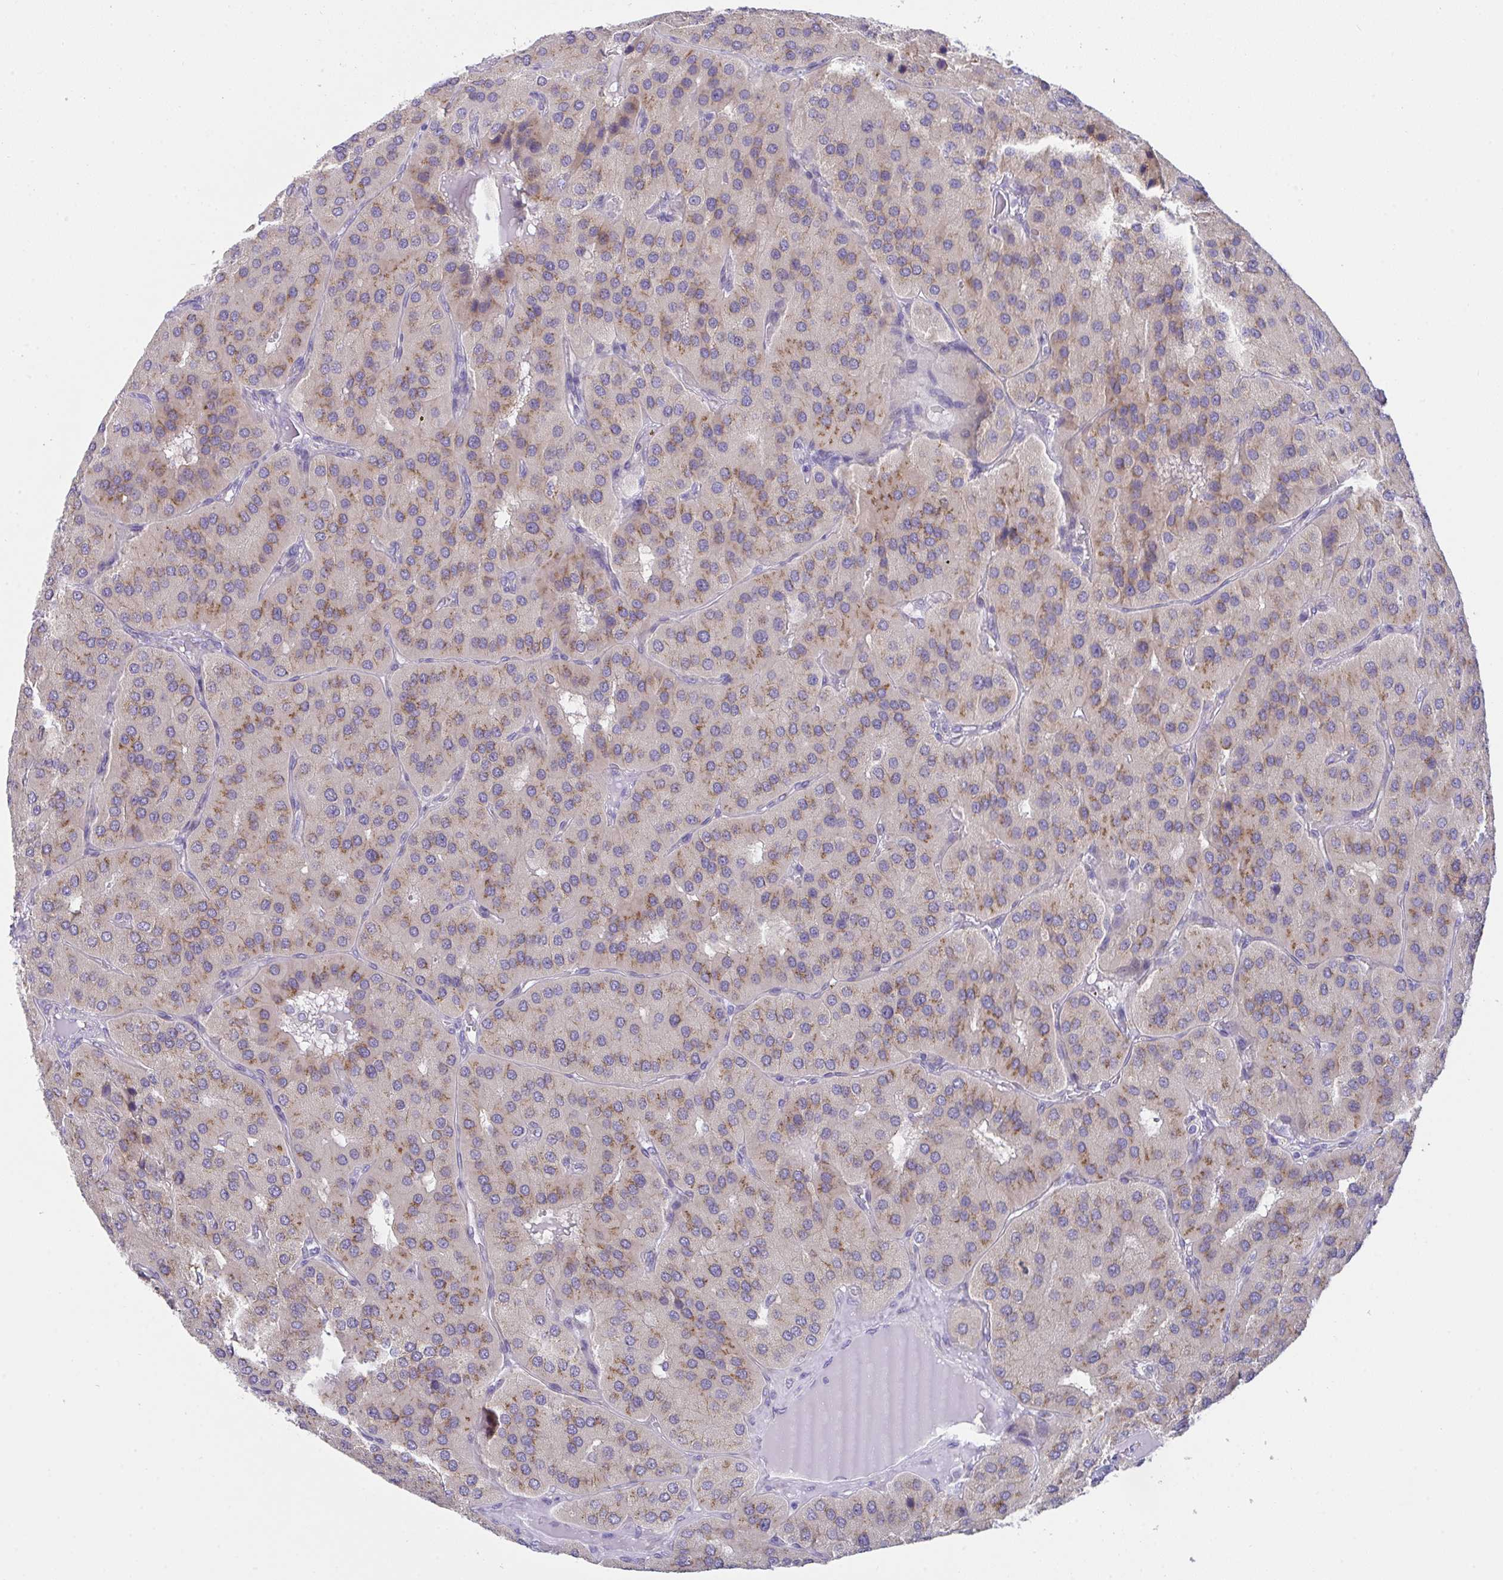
{"staining": {"intensity": "weak", "quantity": "25%-75%", "location": "cytoplasmic/membranous"}, "tissue": "parathyroid gland", "cell_type": "Glandular cells", "image_type": "normal", "snomed": [{"axis": "morphology", "description": "Normal tissue, NOS"}, {"axis": "morphology", "description": "Adenoma, NOS"}, {"axis": "topography", "description": "Parathyroid gland"}], "caption": "Immunohistochemistry of unremarkable human parathyroid gland reveals low levels of weak cytoplasmic/membranous positivity in about 25%-75% of glandular cells.", "gene": "MIA3", "patient": {"sex": "female", "age": 86}}